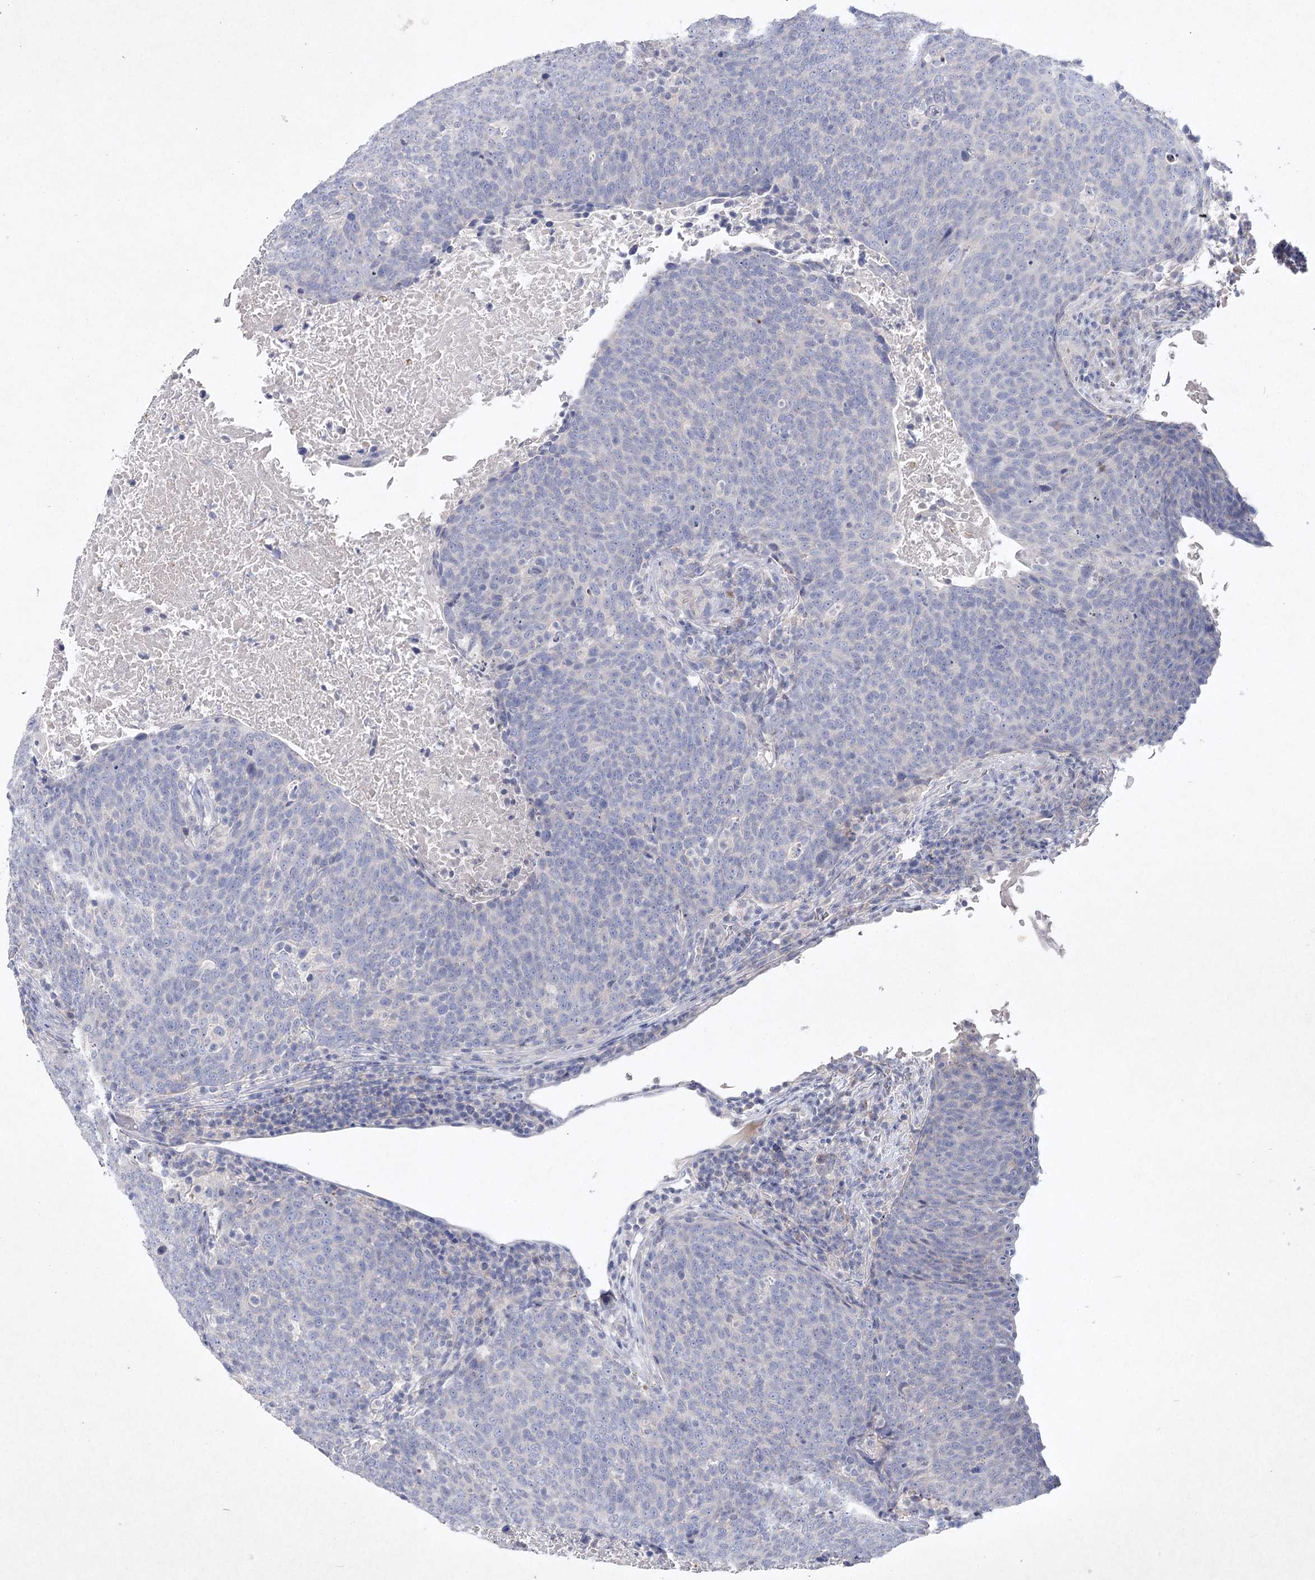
{"staining": {"intensity": "negative", "quantity": "none", "location": "none"}, "tissue": "head and neck cancer", "cell_type": "Tumor cells", "image_type": "cancer", "snomed": [{"axis": "morphology", "description": "Squamous cell carcinoma, NOS"}, {"axis": "morphology", "description": "Squamous cell carcinoma, metastatic, NOS"}, {"axis": "topography", "description": "Lymph node"}, {"axis": "topography", "description": "Head-Neck"}], "caption": "IHC photomicrograph of human squamous cell carcinoma (head and neck) stained for a protein (brown), which demonstrates no positivity in tumor cells.", "gene": "MAP3K13", "patient": {"sex": "male", "age": 62}}